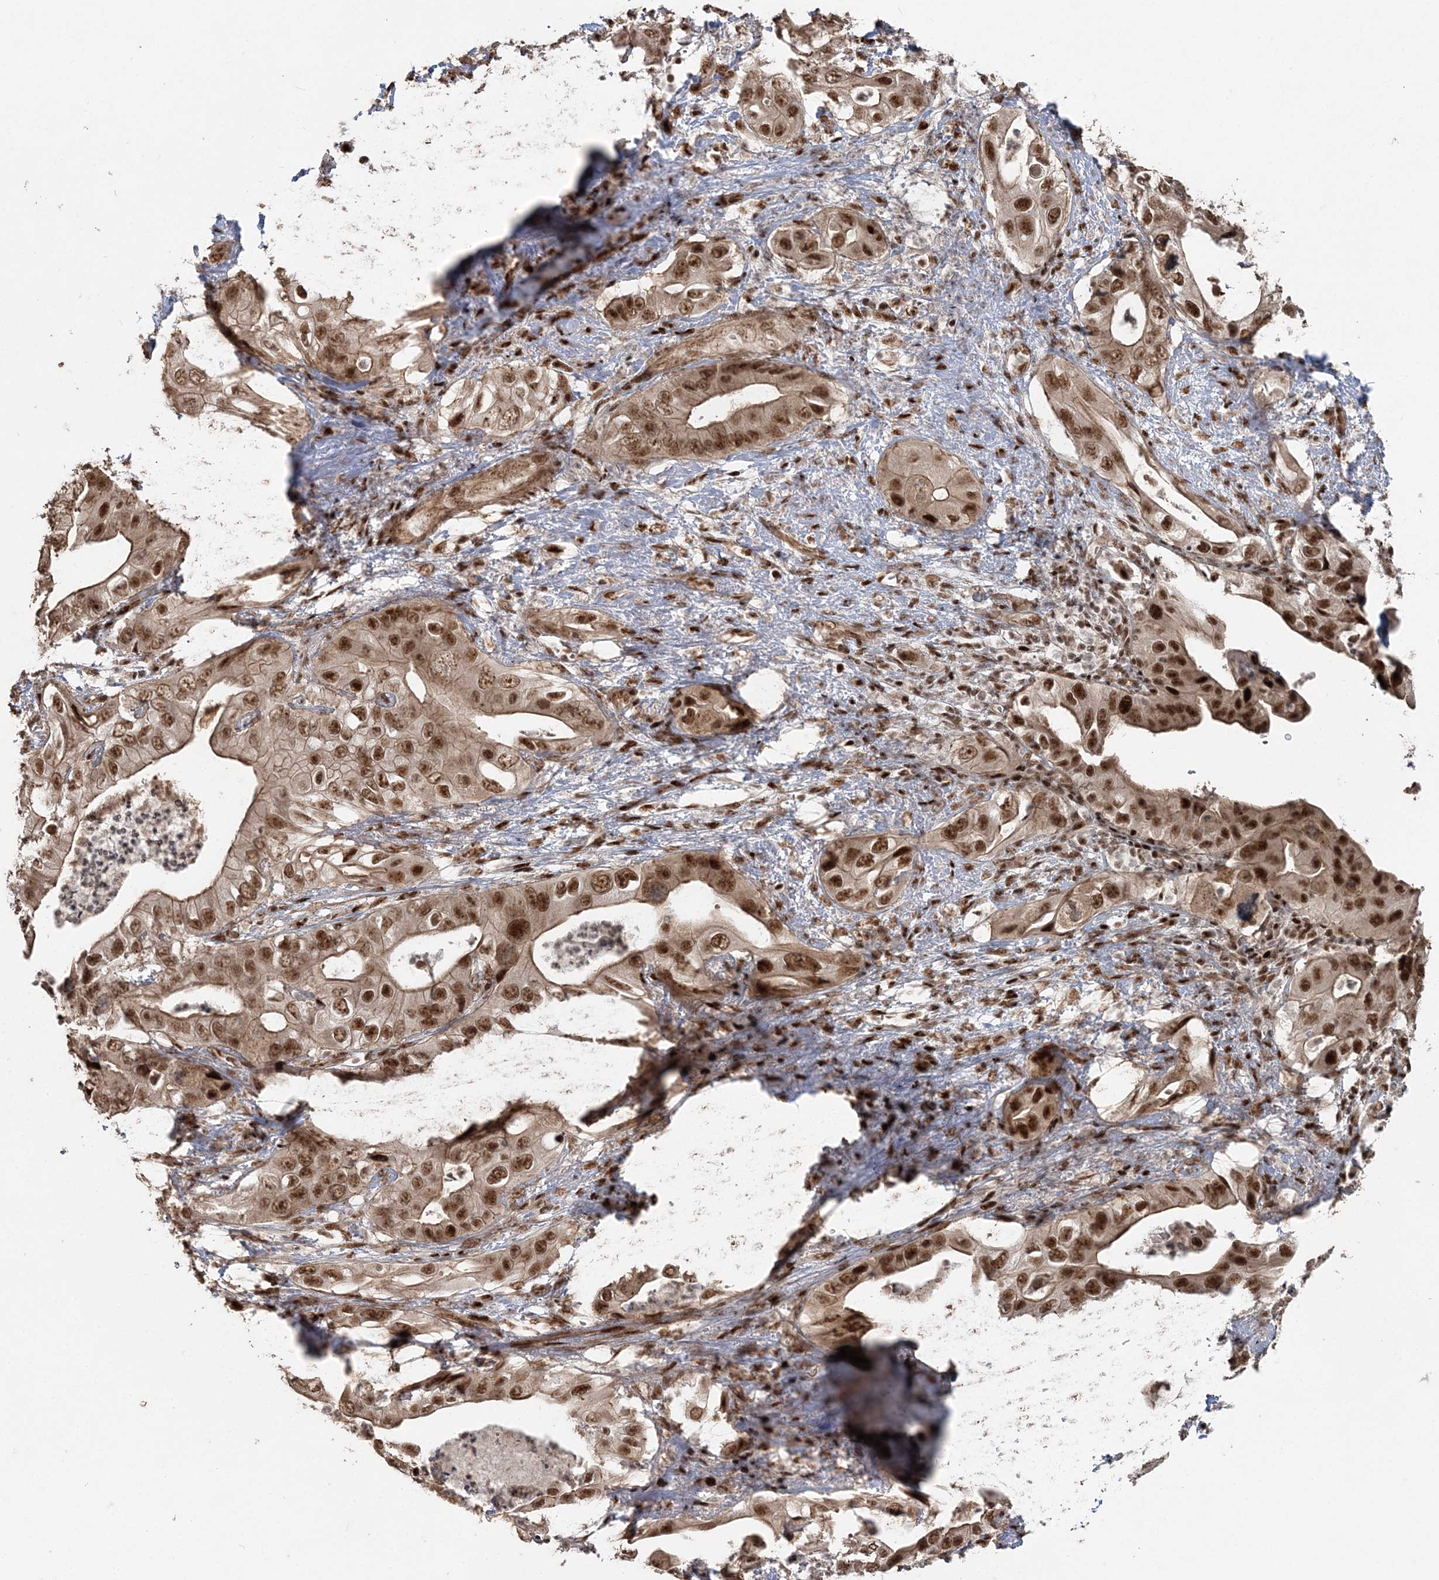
{"staining": {"intensity": "strong", "quantity": ">75%", "location": "nuclear"}, "tissue": "pancreatic cancer", "cell_type": "Tumor cells", "image_type": "cancer", "snomed": [{"axis": "morphology", "description": "Adenocarcinoma, NOS"}, {"axis": "topography", "description": "Pancreas"}], "caption": "DAB immunohistochemical staining of pancreatic cancer (adenocarcinoma) shows strong nuclear protein positivity in approximately >75% of tumor cells.", "gene": "EXOSC8", "patient": {"sex": "female", "age": 78}}